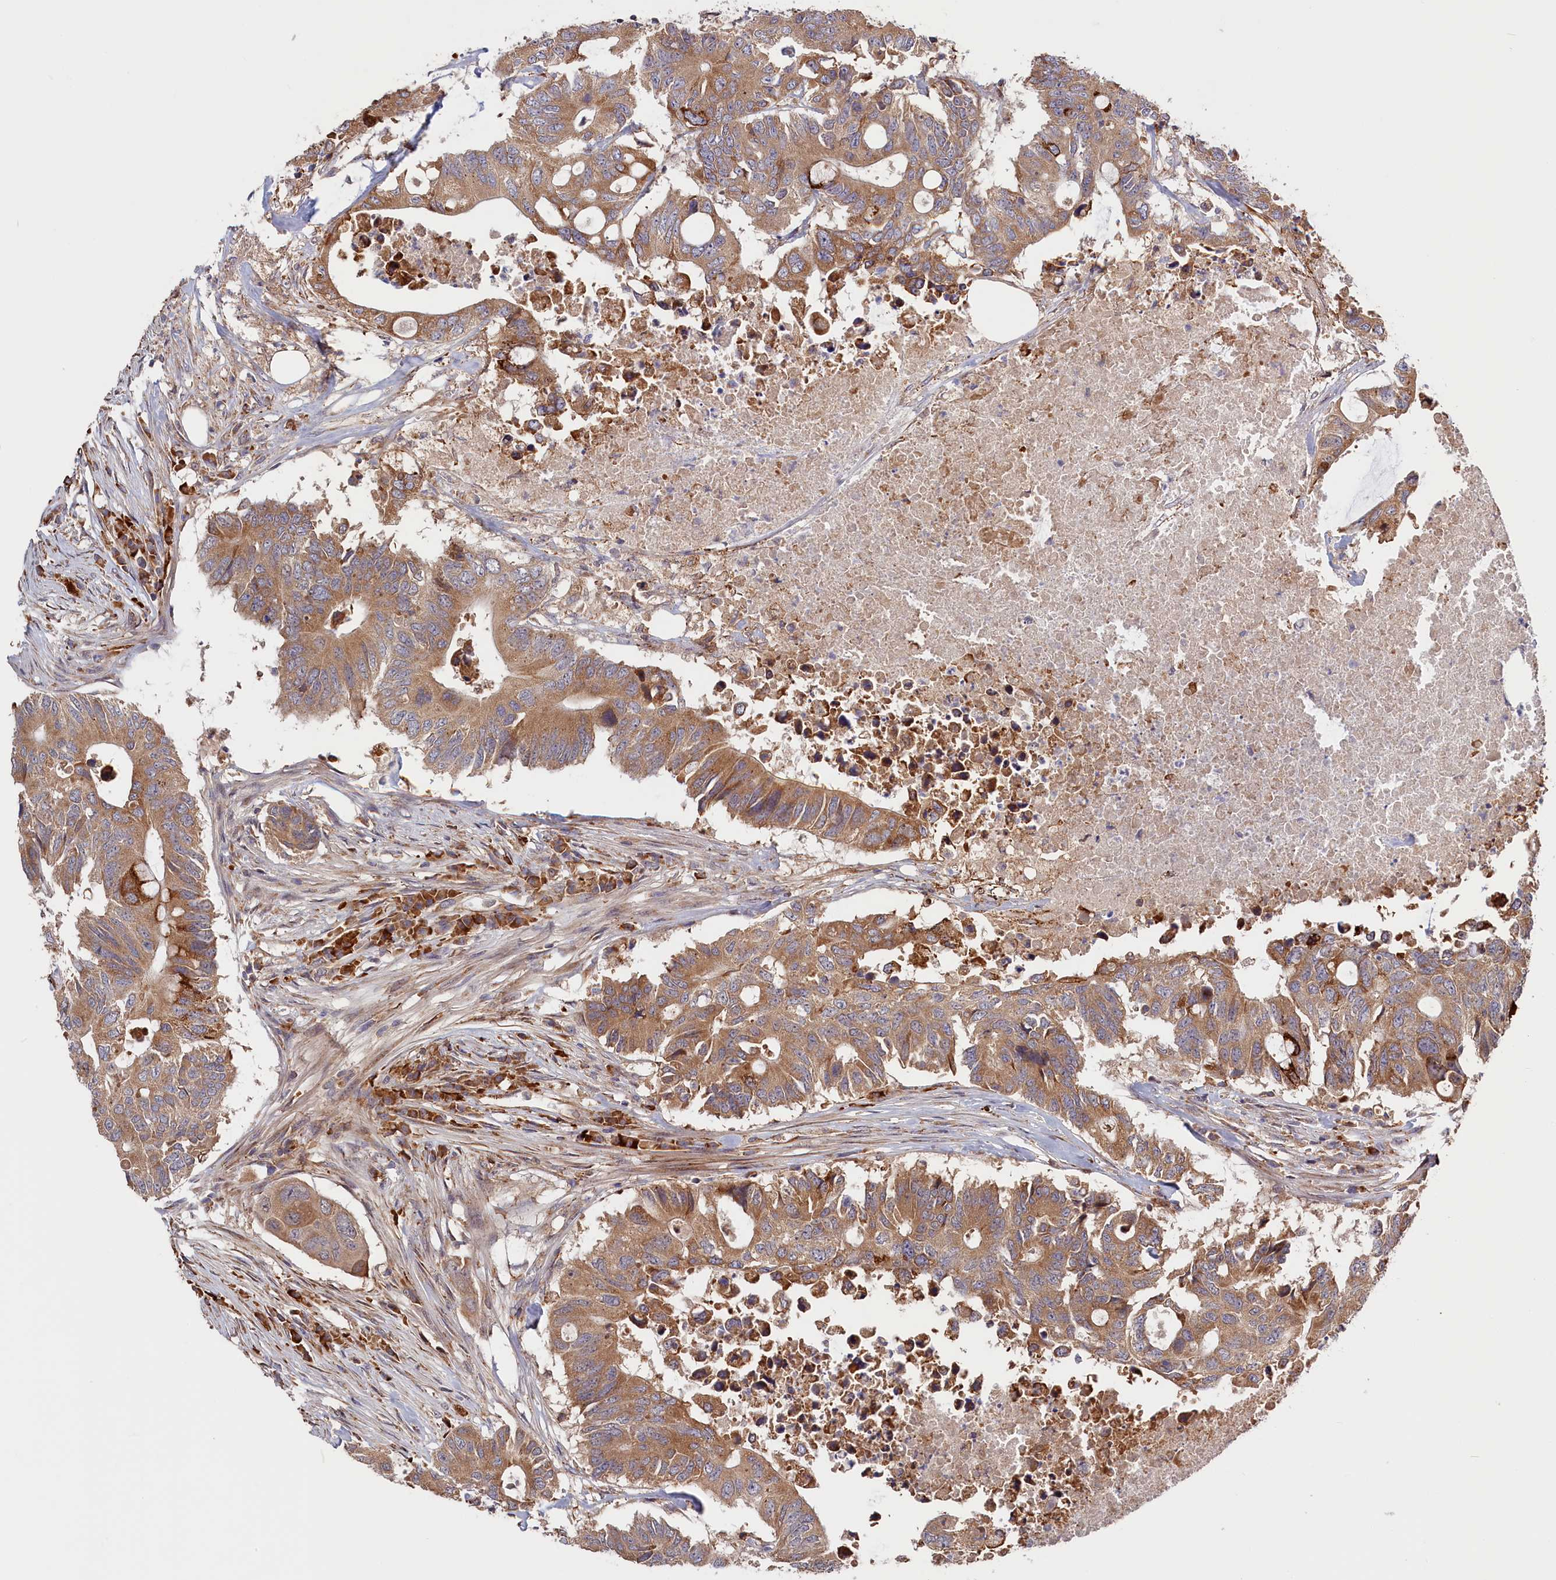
{"staining": {"intensity": "moderate", "quantity": ">75%", "location": "cytoplasmic/membranous"}, "tissue": "colorectal cancer", "cell_type": "Tumor cells", "image_type": "cancer", "snomed": [{"axis": "morphology", "description": "Adenocarcinoma, NOS"}, {"axis": "topography", "description": "Colon"}], "caption": "A histopathology image of adenocarcinoma (colorectal) stained for a protein displays moderate cytoplasmic/membranous brown staining in tumor cells. The protein of interest is stained brown, and the nuclei are stained in blue (DAB (3,3'-diaminobenzidine) IHC with brightfield microscopy, high magnification).", "gene": "CEP44", "patient": {"sex": "male", "age": 71}}